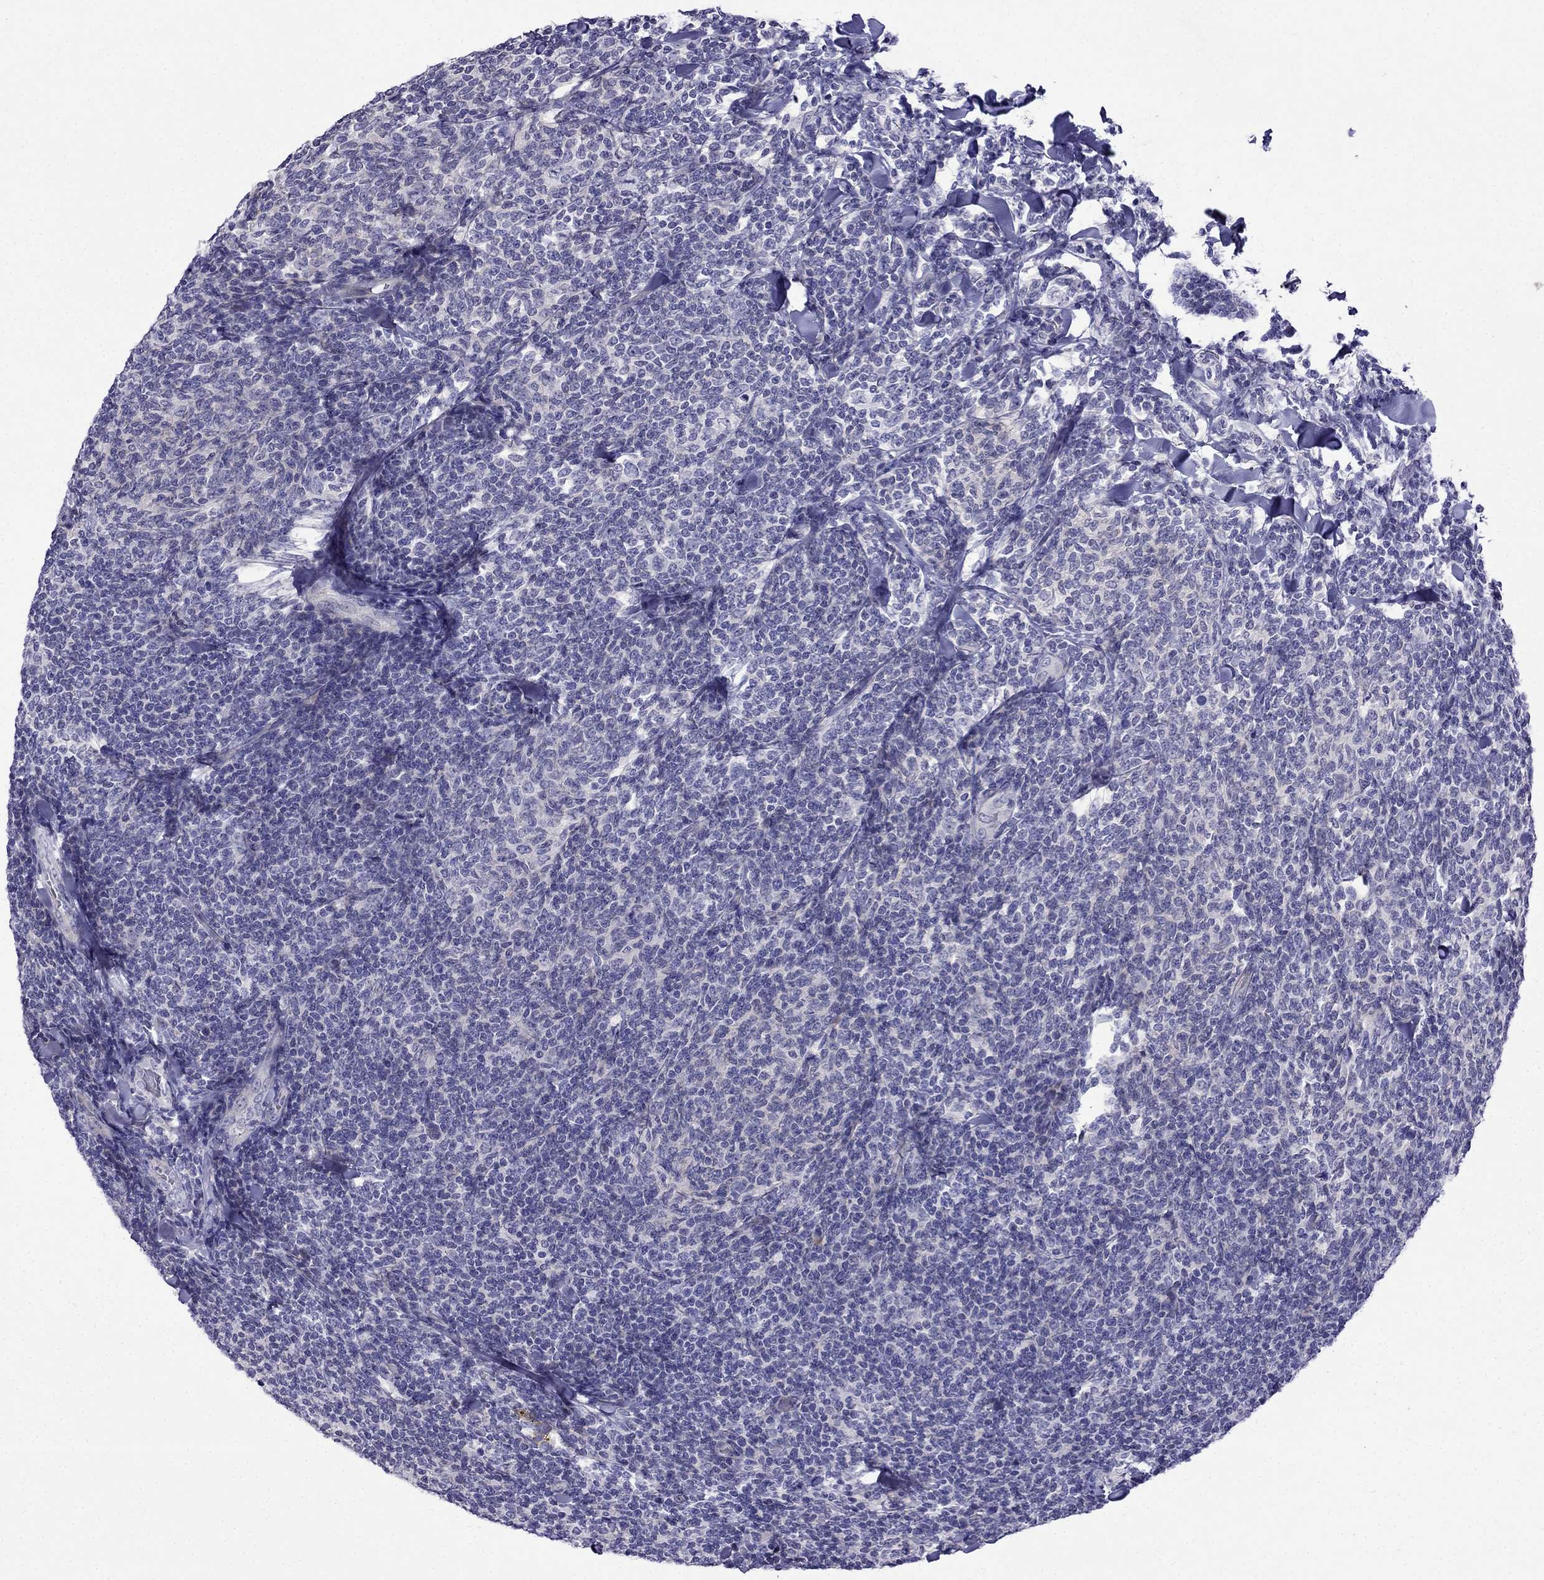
{"staining": {"intensity": "negative", "quantity": "none", "location": "none"}, "tissue": "lymphoma", "cell_type": "Tumor cells", "image_type": "cancer", "snomed": [{"axis": "morphology", "description": "Malignant lymphoma, non-Hodgkin's type, Low grade"}, {"axis": "topography", "description": "Lymph node"}], "caption": "Micrograph shows no protein positivity in tumor cells of low-grade malignant lymphoma, non-Hodgkin's type tissue.", "gene": "PATE1", "patient": {"sex": "female", "age": 56}}